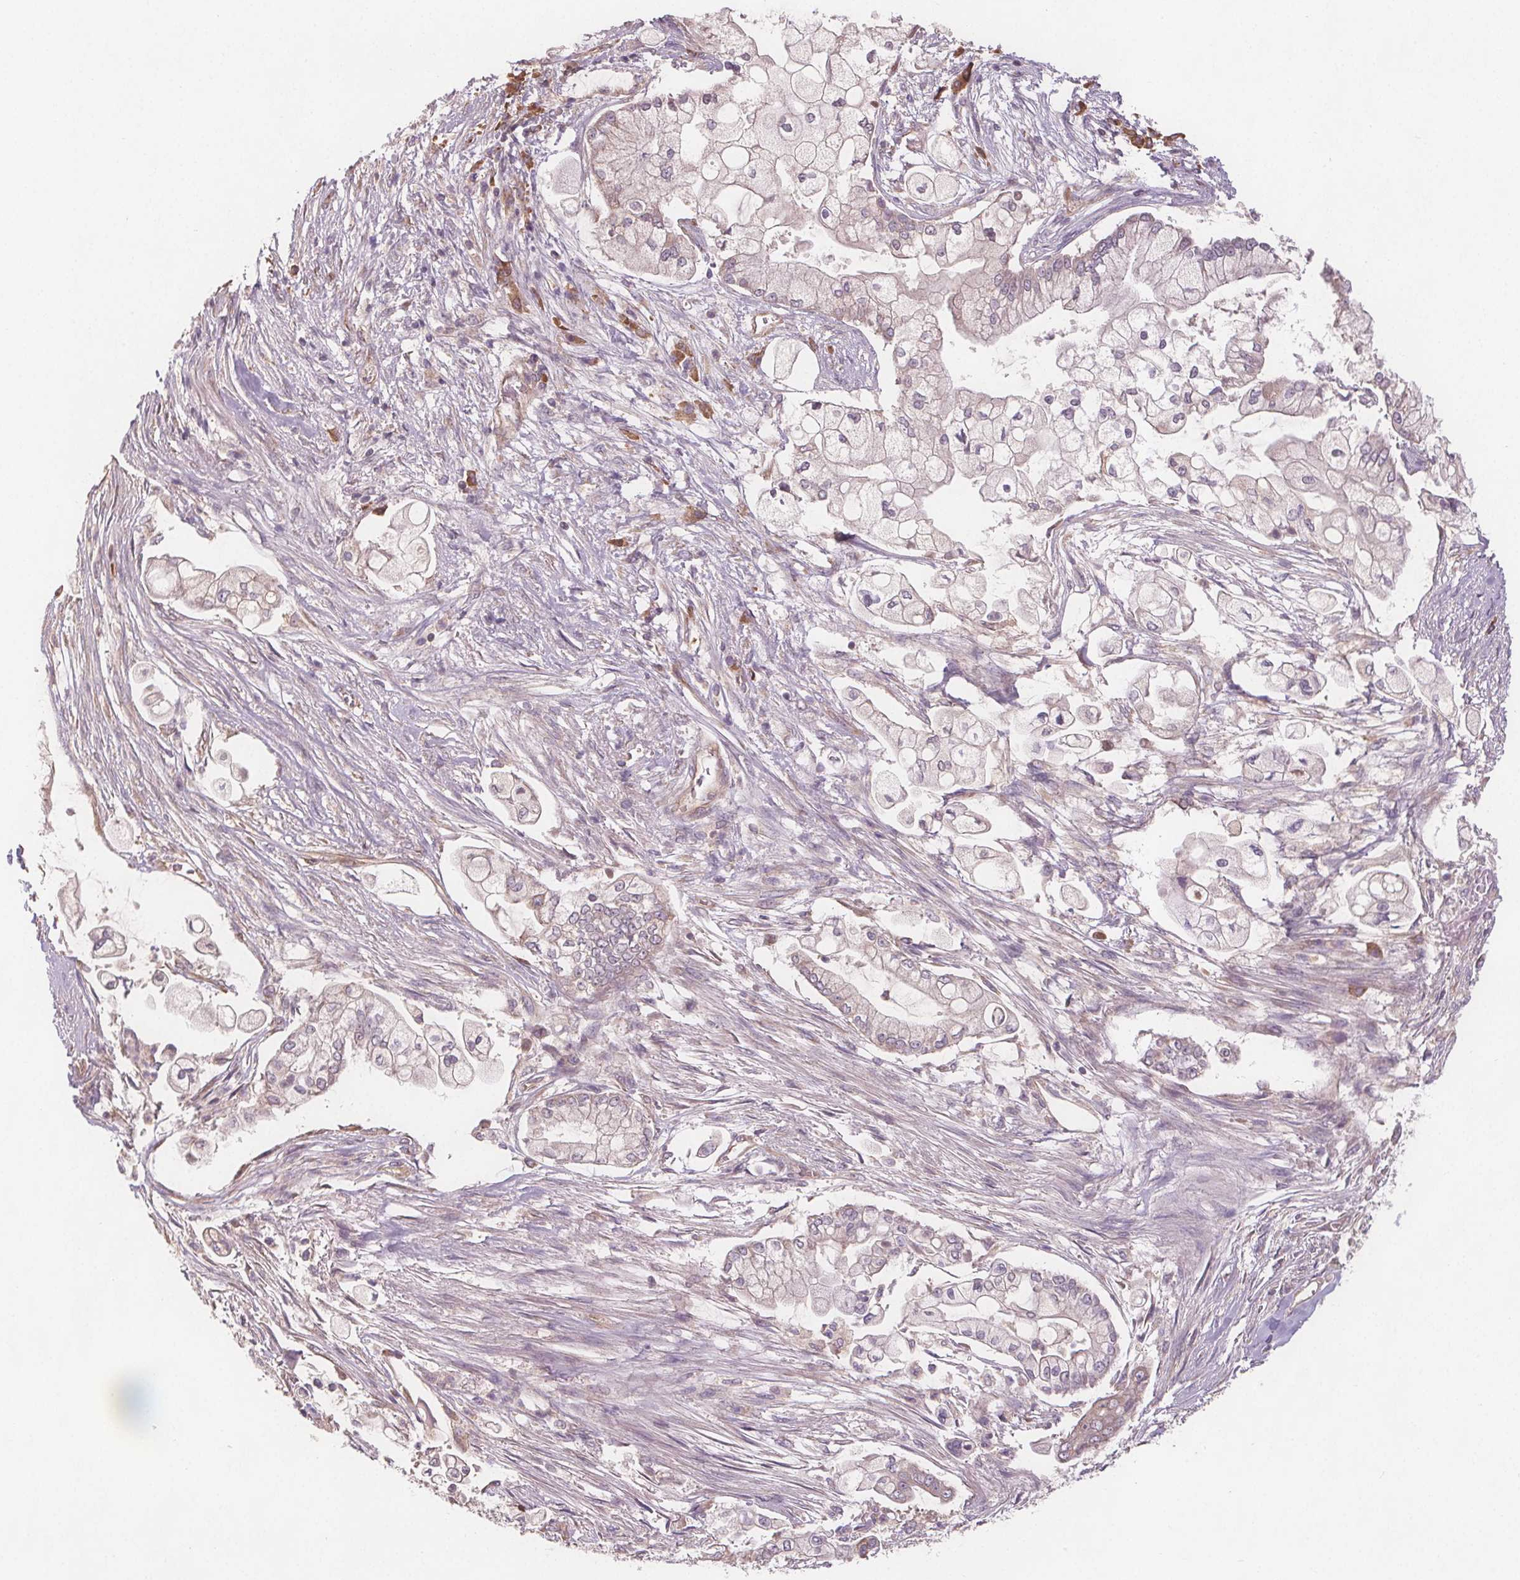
{"staining": {"intensity": "negative", "quantity": "none", "location": "none"}, "tissue": "pancreatic cancer", "cell_type": "Tumor cells", "image_type": "cancer", "snomed": [{"axis": "morphology", "description": "Adenocarcinoma, NOS"}, {"axis": "topography", "description": "Pancreas"}], "caption": "Immunohistochemistry (IHC) histopathology image of neoplastic tissue: human pancreatic adenocarcinoma stained with DAB (3,3'-diaminobenzidine) demonstrates no significant protein expression in tumor cells.", "gene": "TMEM80", "patient": {"sex": "female", "age": 69}}